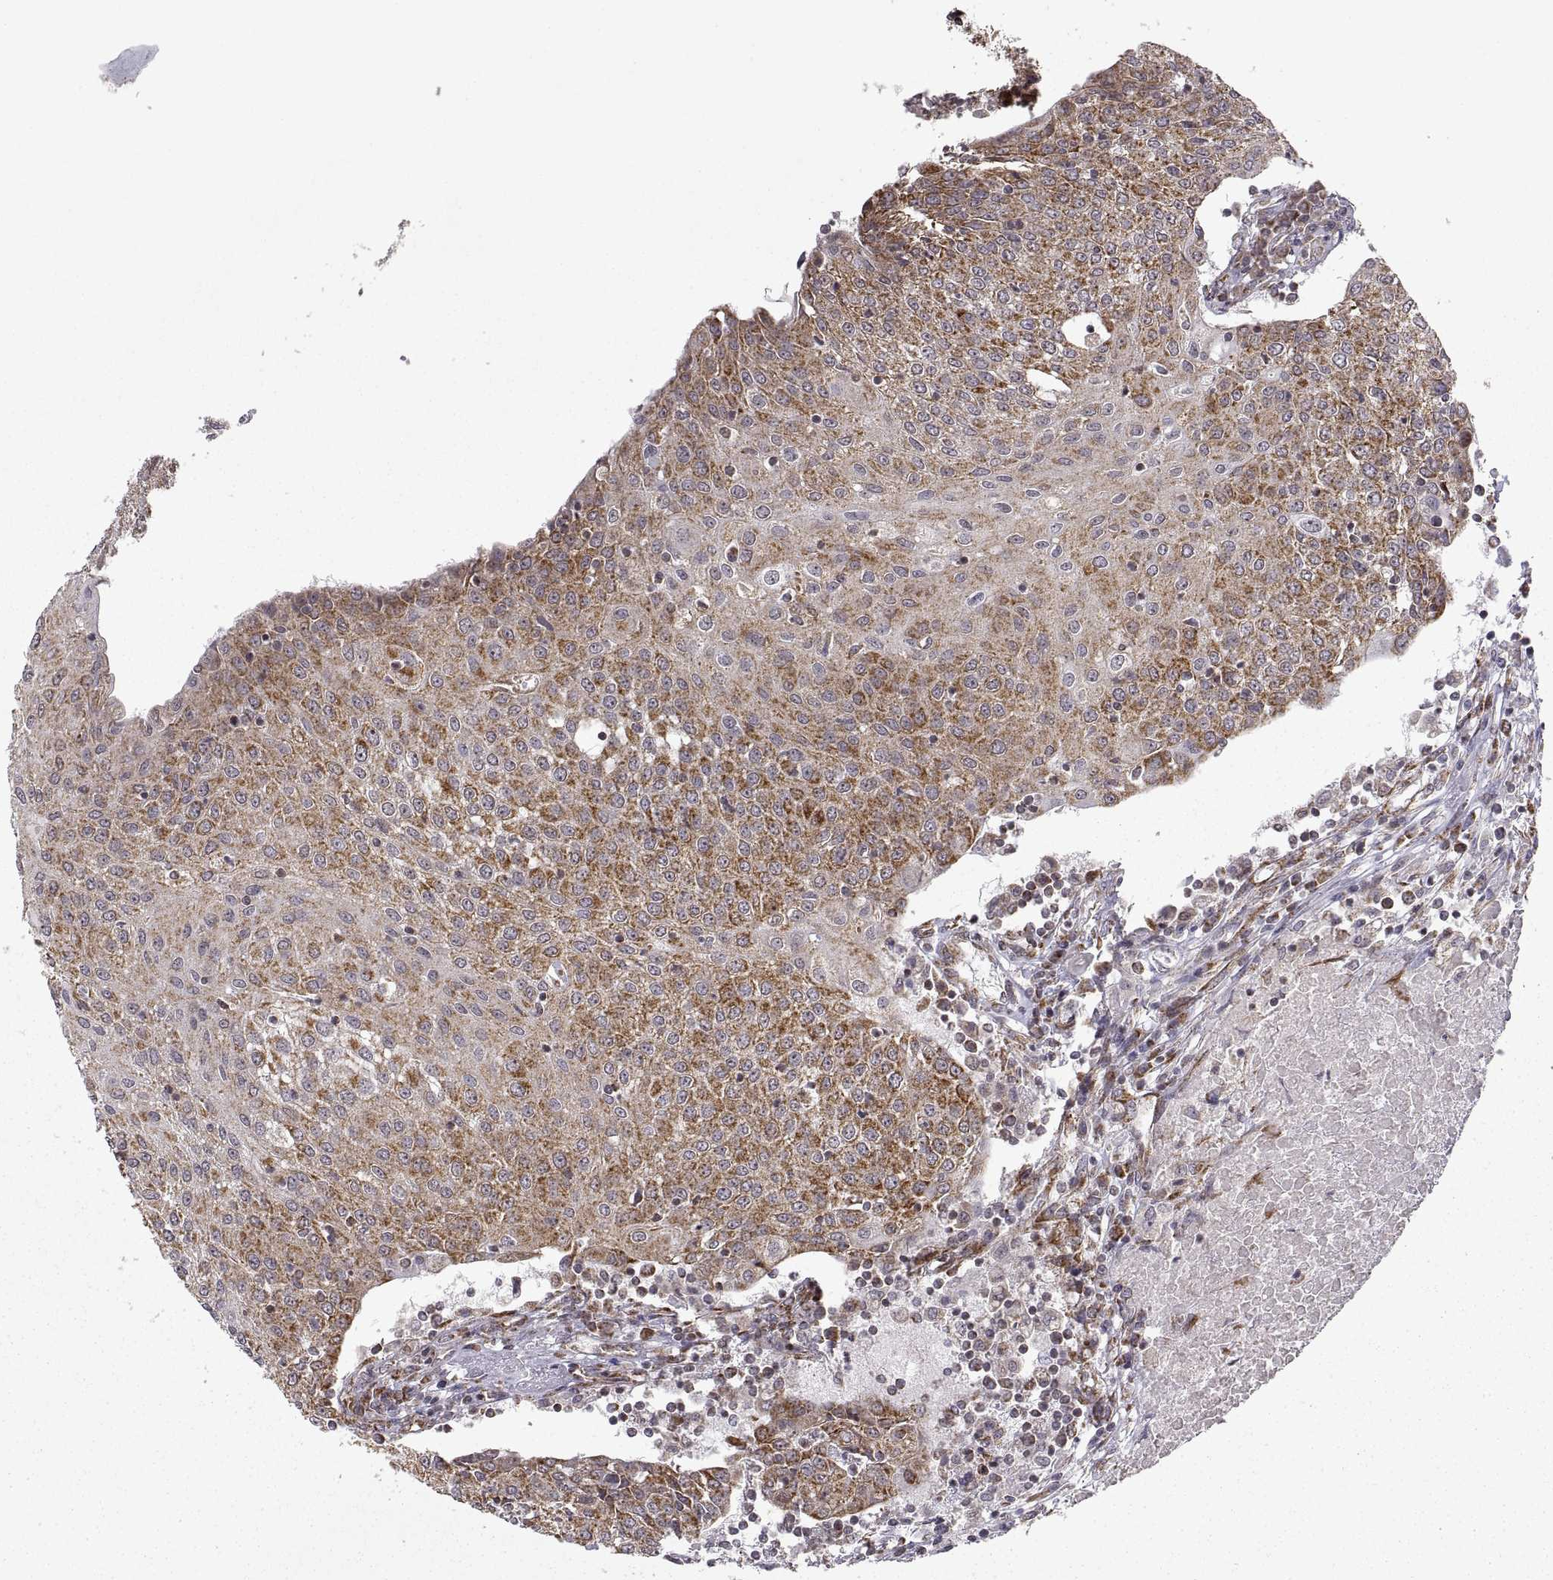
{"staining": {"intensity": "moderate", "quantity": "25%-75%", "location": "cytoplasmic/membranous"}, "tissue": "urothelial cancer", "cell_type": "Tumor cells", "image_type": "cancer", "snomed": [{"axis": "morphology", "description": "Urothelial carcinoma, High grade"}, {"axis": "topography", "description": "Urinary bladder"}], "caption": "Moderate cytoplasmic/membranous protein expression is appreciated in about 25%-75% of tumor cells in high-grade urothelial carcinoma.", "gene": "MANBAL", "patient": {"sex": "female", "age": 85}}